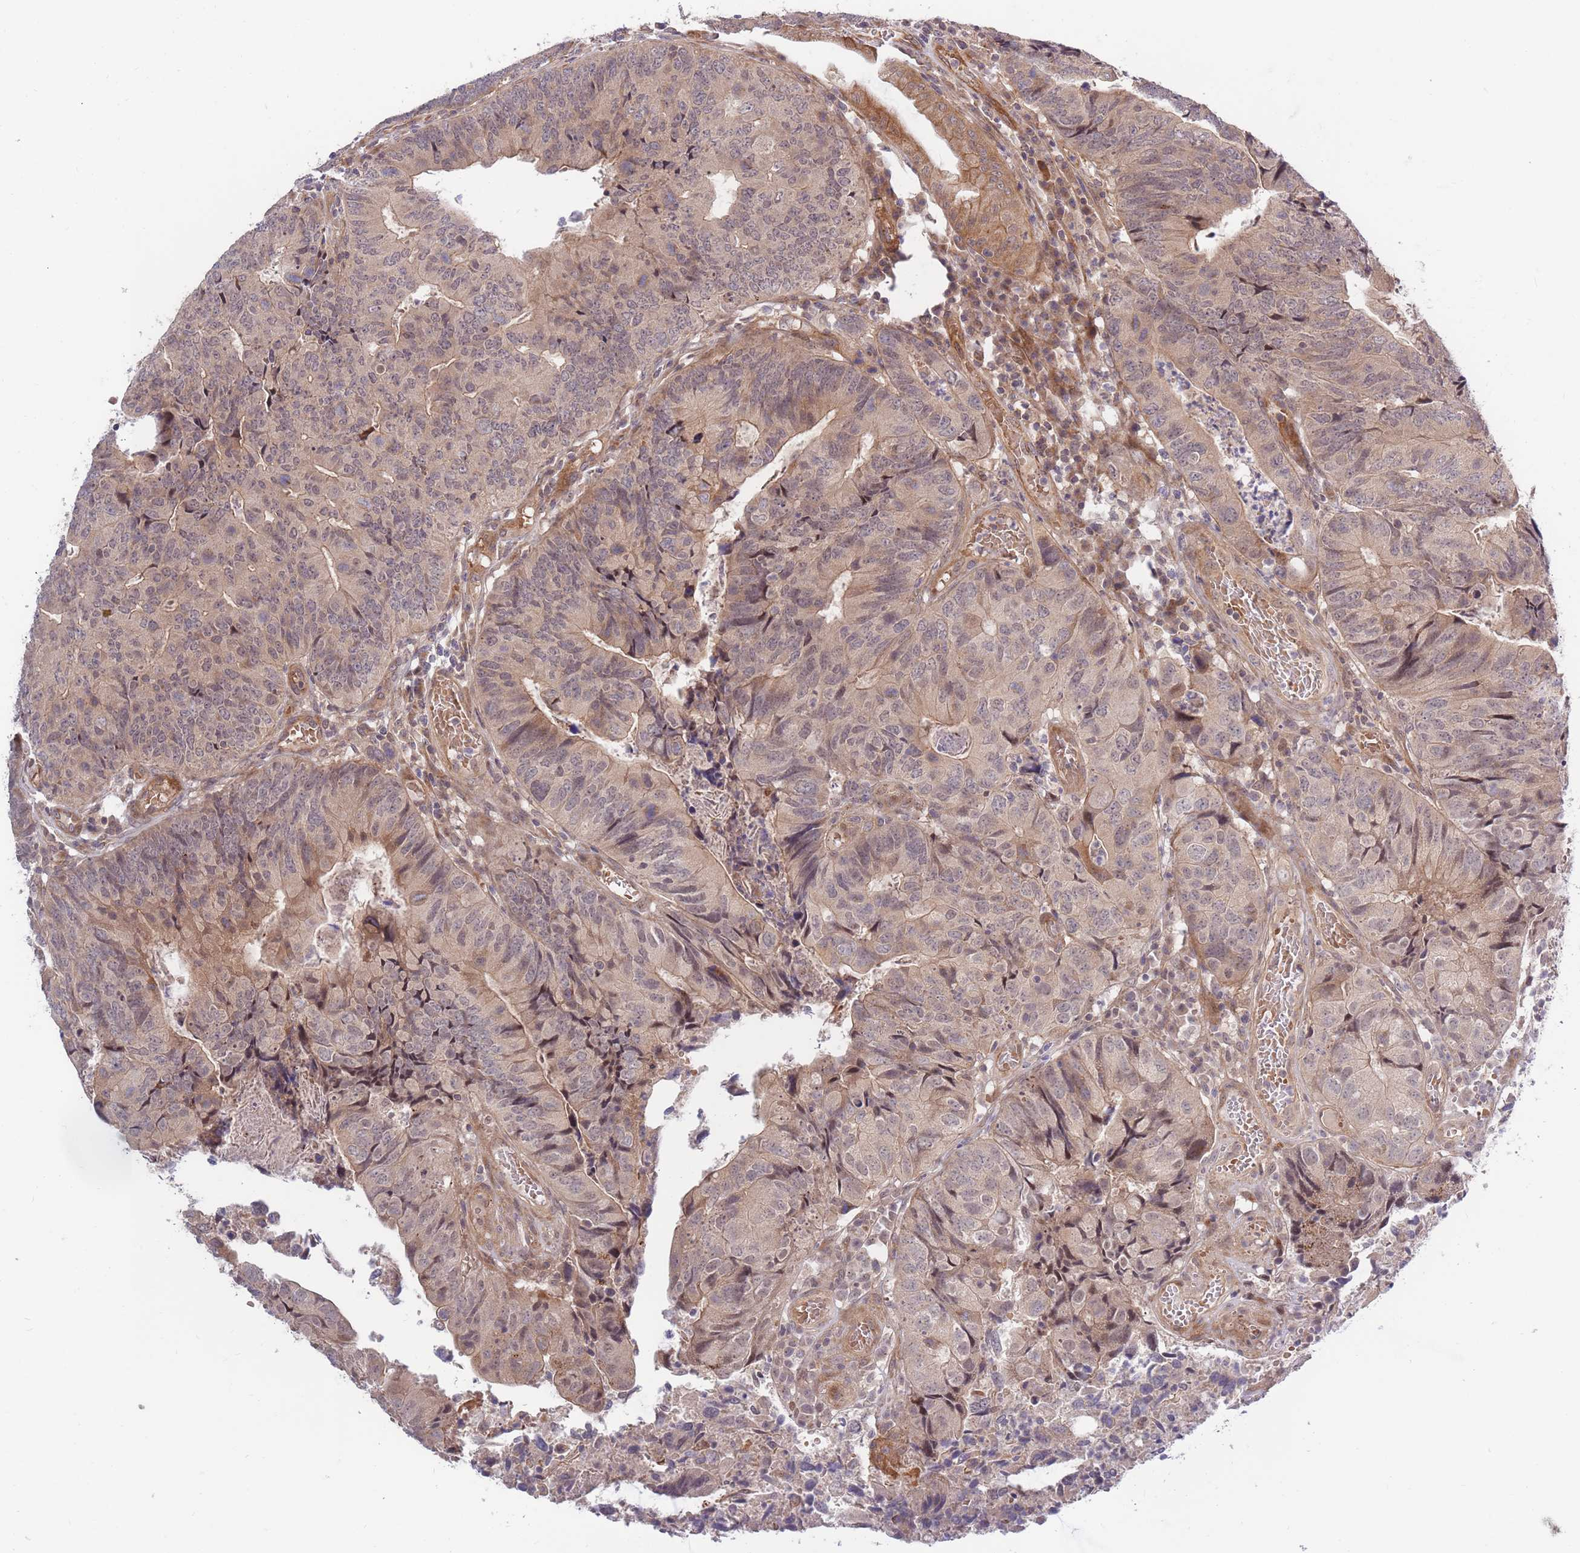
{"staining": {"intensity": "weak", "quantity": "25%-75%", "location": "cytoplasmic/membranous"}, "tissue": "colorectal cancer", "cell_type": "Tumor cells", "image_type": "cancer", "snomed": [{"axis": "morphology", "description": "Adenocarcinoma, NOS"}, {"axis": "topography", "description": "Colon"}], "caption": "Brown immunohistochemical staining in adenocarcinoma (colorectal) demonstrates weak cytoplasmic/membranous expression in about 25%-75% of tumor cells.", "gene": "HAUS3", "patient": {"sex": "female", "age": 67}}